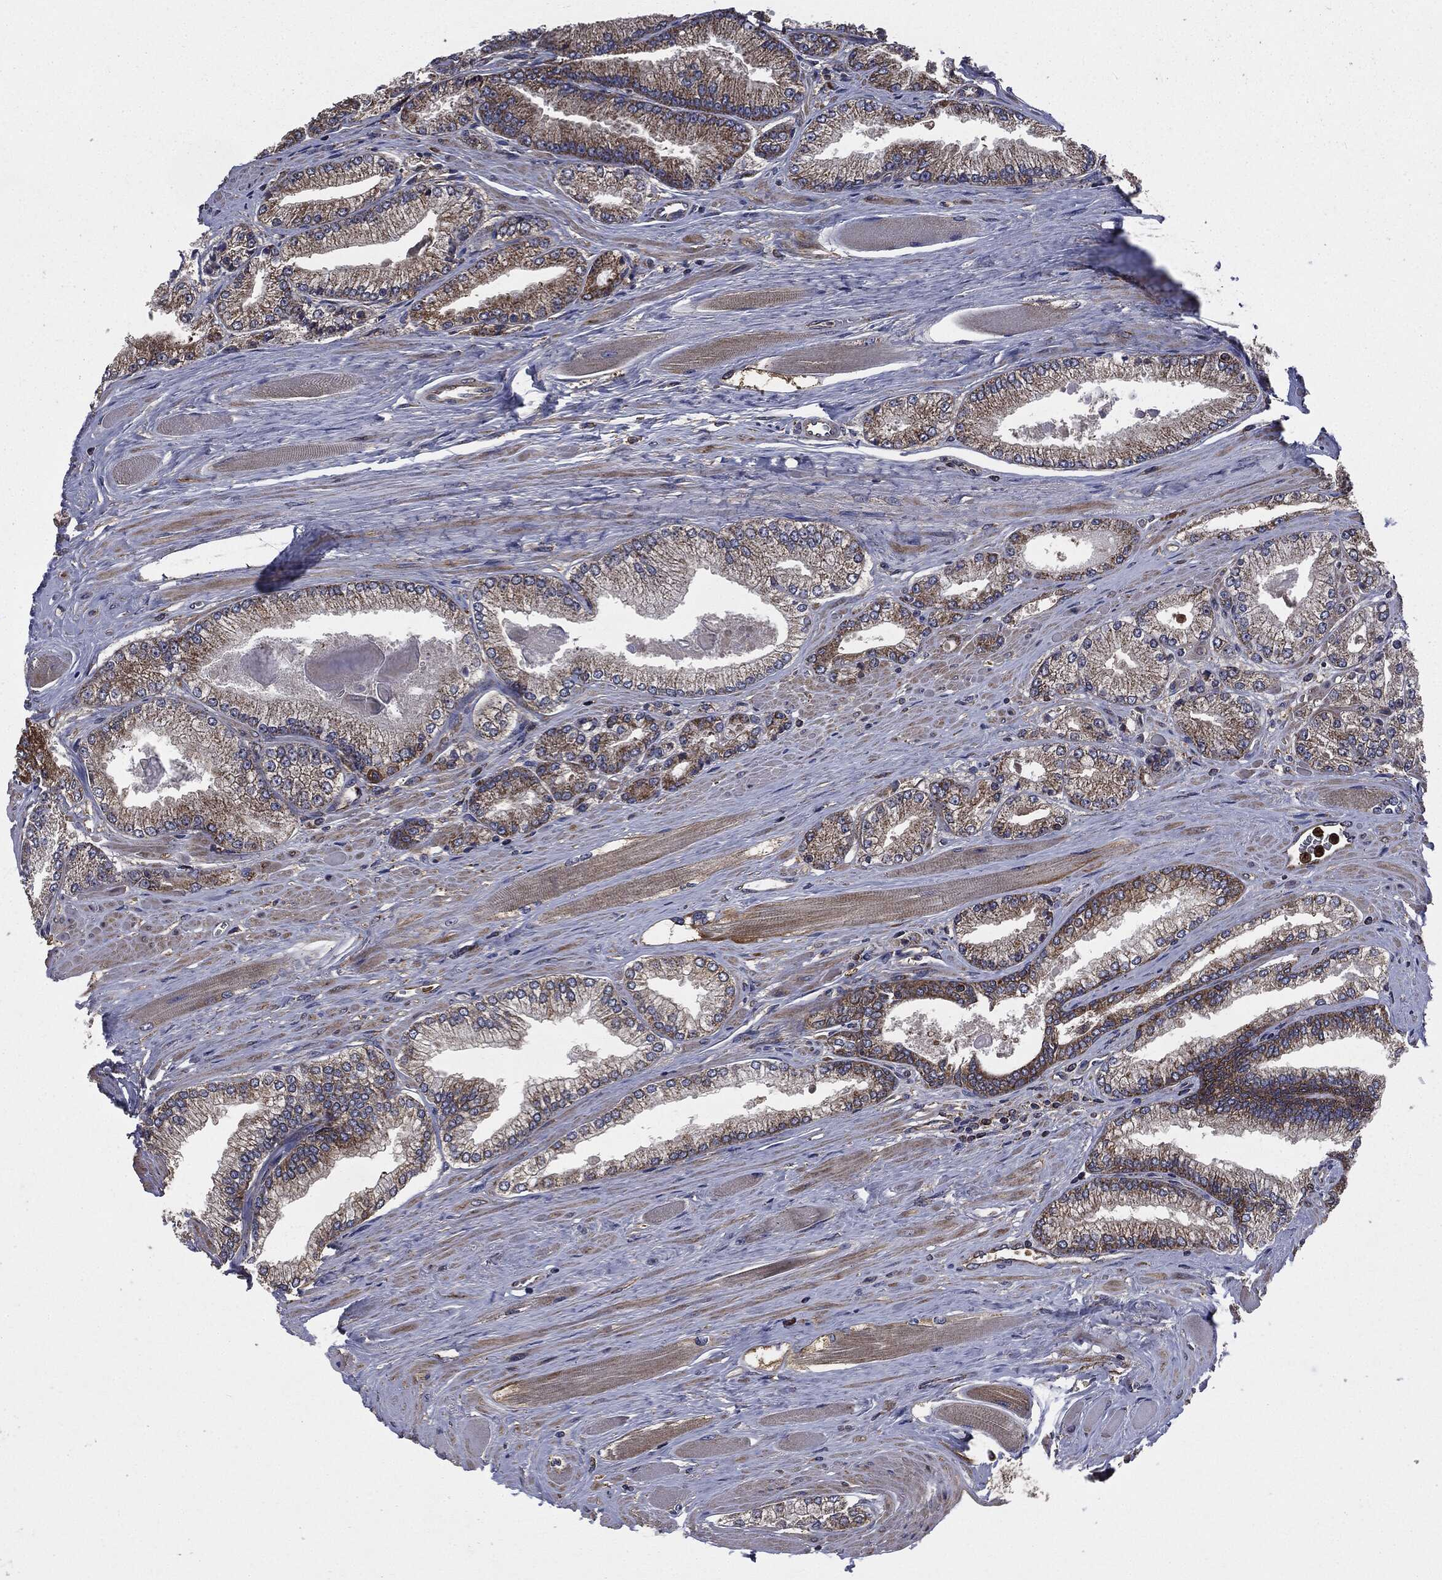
{"staining": {"intensity": "weak", "quantity": "25%-75%", "location": "cytoplasmic/membranous"}, "tissue": "prostate cancer", "cell_type": "Tumor cells", "image_type": "cancer", "snomed": [{"axis": "morphology", "description": "Adenocarcinoma, Low grade"}, {"axis": "topography", "description": "Prostate"}], "caption": "Protein analysis of prostate cancer tissue reveals weak cytoplasmic/membranous staining in approximately 25%-75% of tumor cells.", "gene": "MAPK6", "patient": {"sex": "male", "age": 67}}